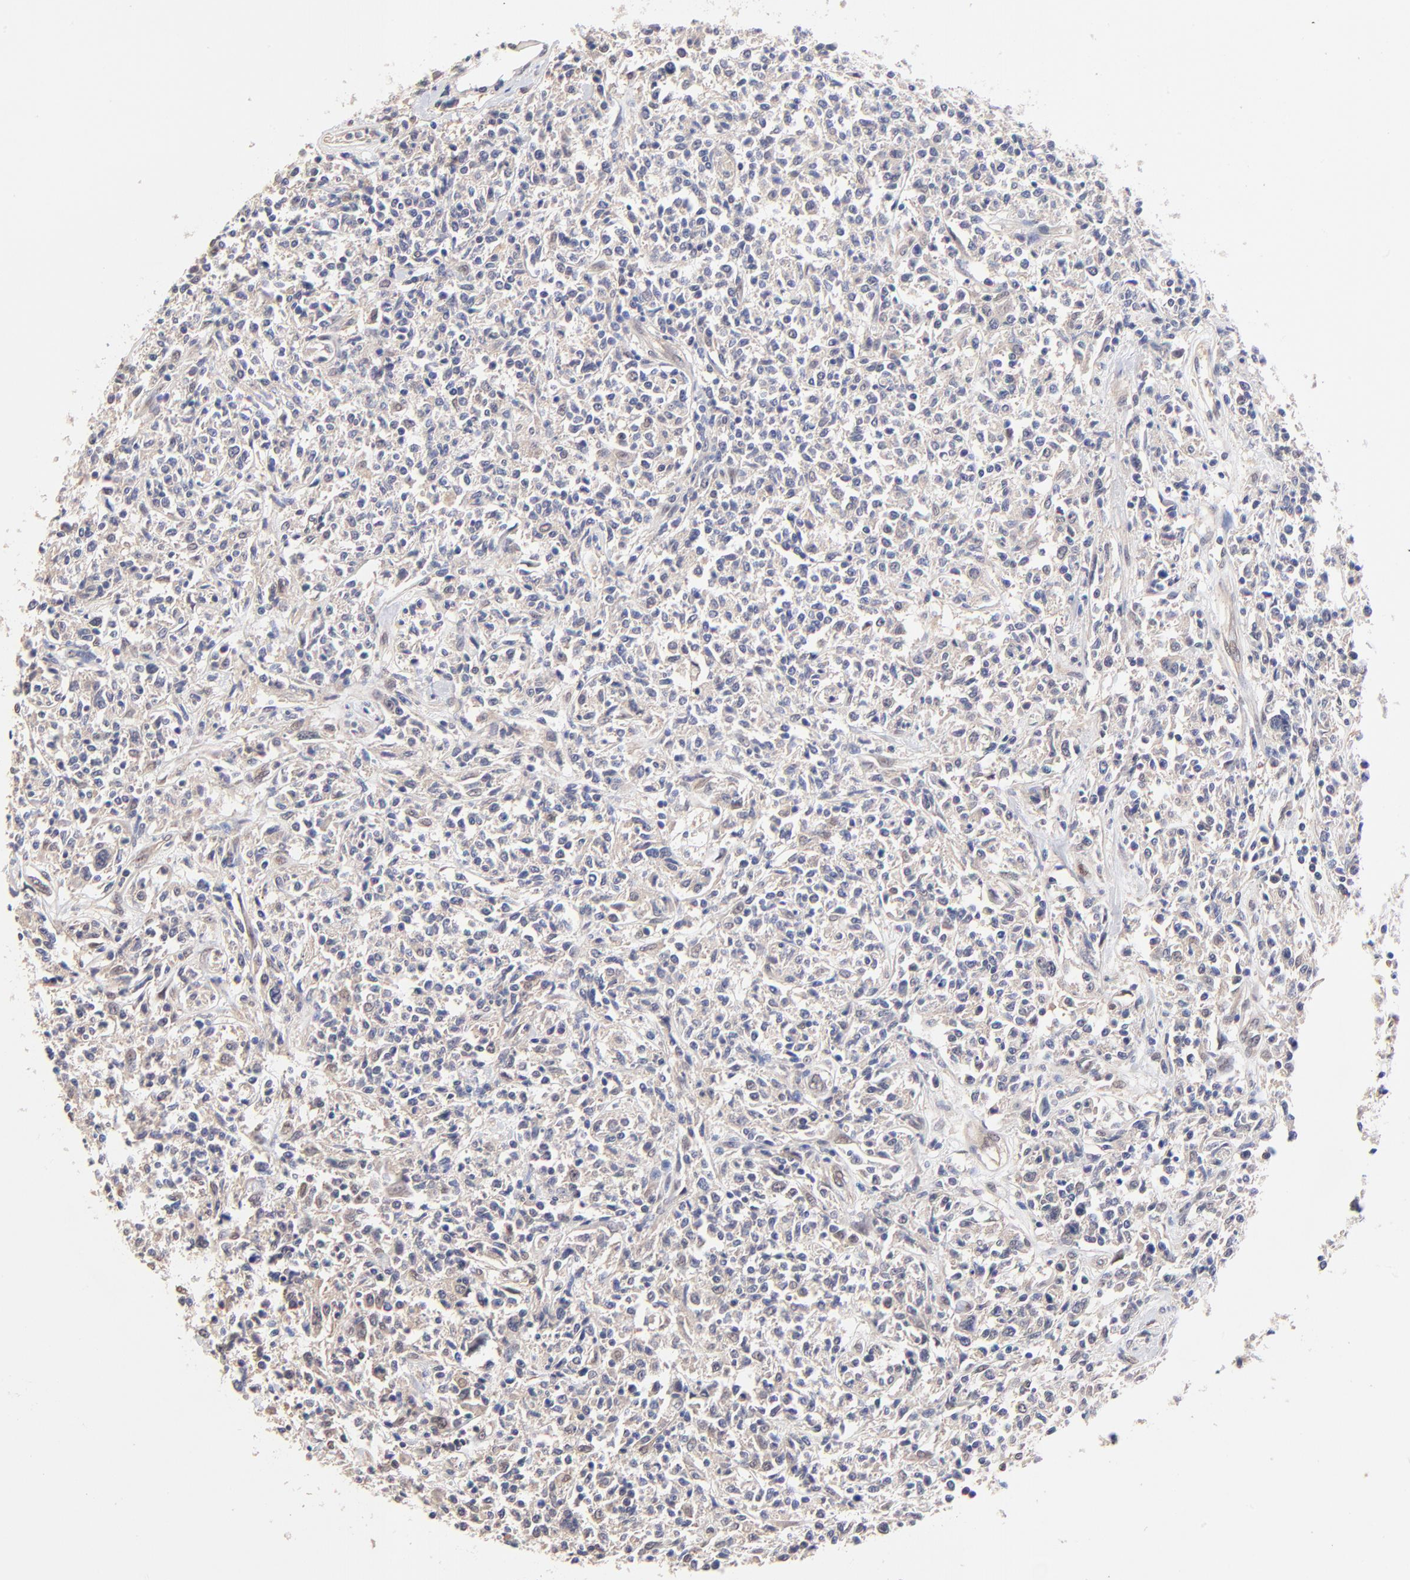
{"staining": {"intensity": "negative", "quantity": "none", "location": "none"}, "tissue": "lymphoma", "cell_type": "Tumor cells", "image_type": "cancer", "snomed": [{"axis": "morphology", "description": "Malignant lymphoma, non-Hodgkin's type, Low grade"}, {"axis": "topography", "description": "Small intestine"}], "caption": "An immunohistochemistry photomicrograph of malignant lymphoma, non-Hodgkin's type (low-grade) is shown. There is no staining in tumor cells of malignant lymphoma, non-Hodgkin's type (low-grade).", "gene": "TXNL1", "patient": {"sex": "female", "age": 59}}